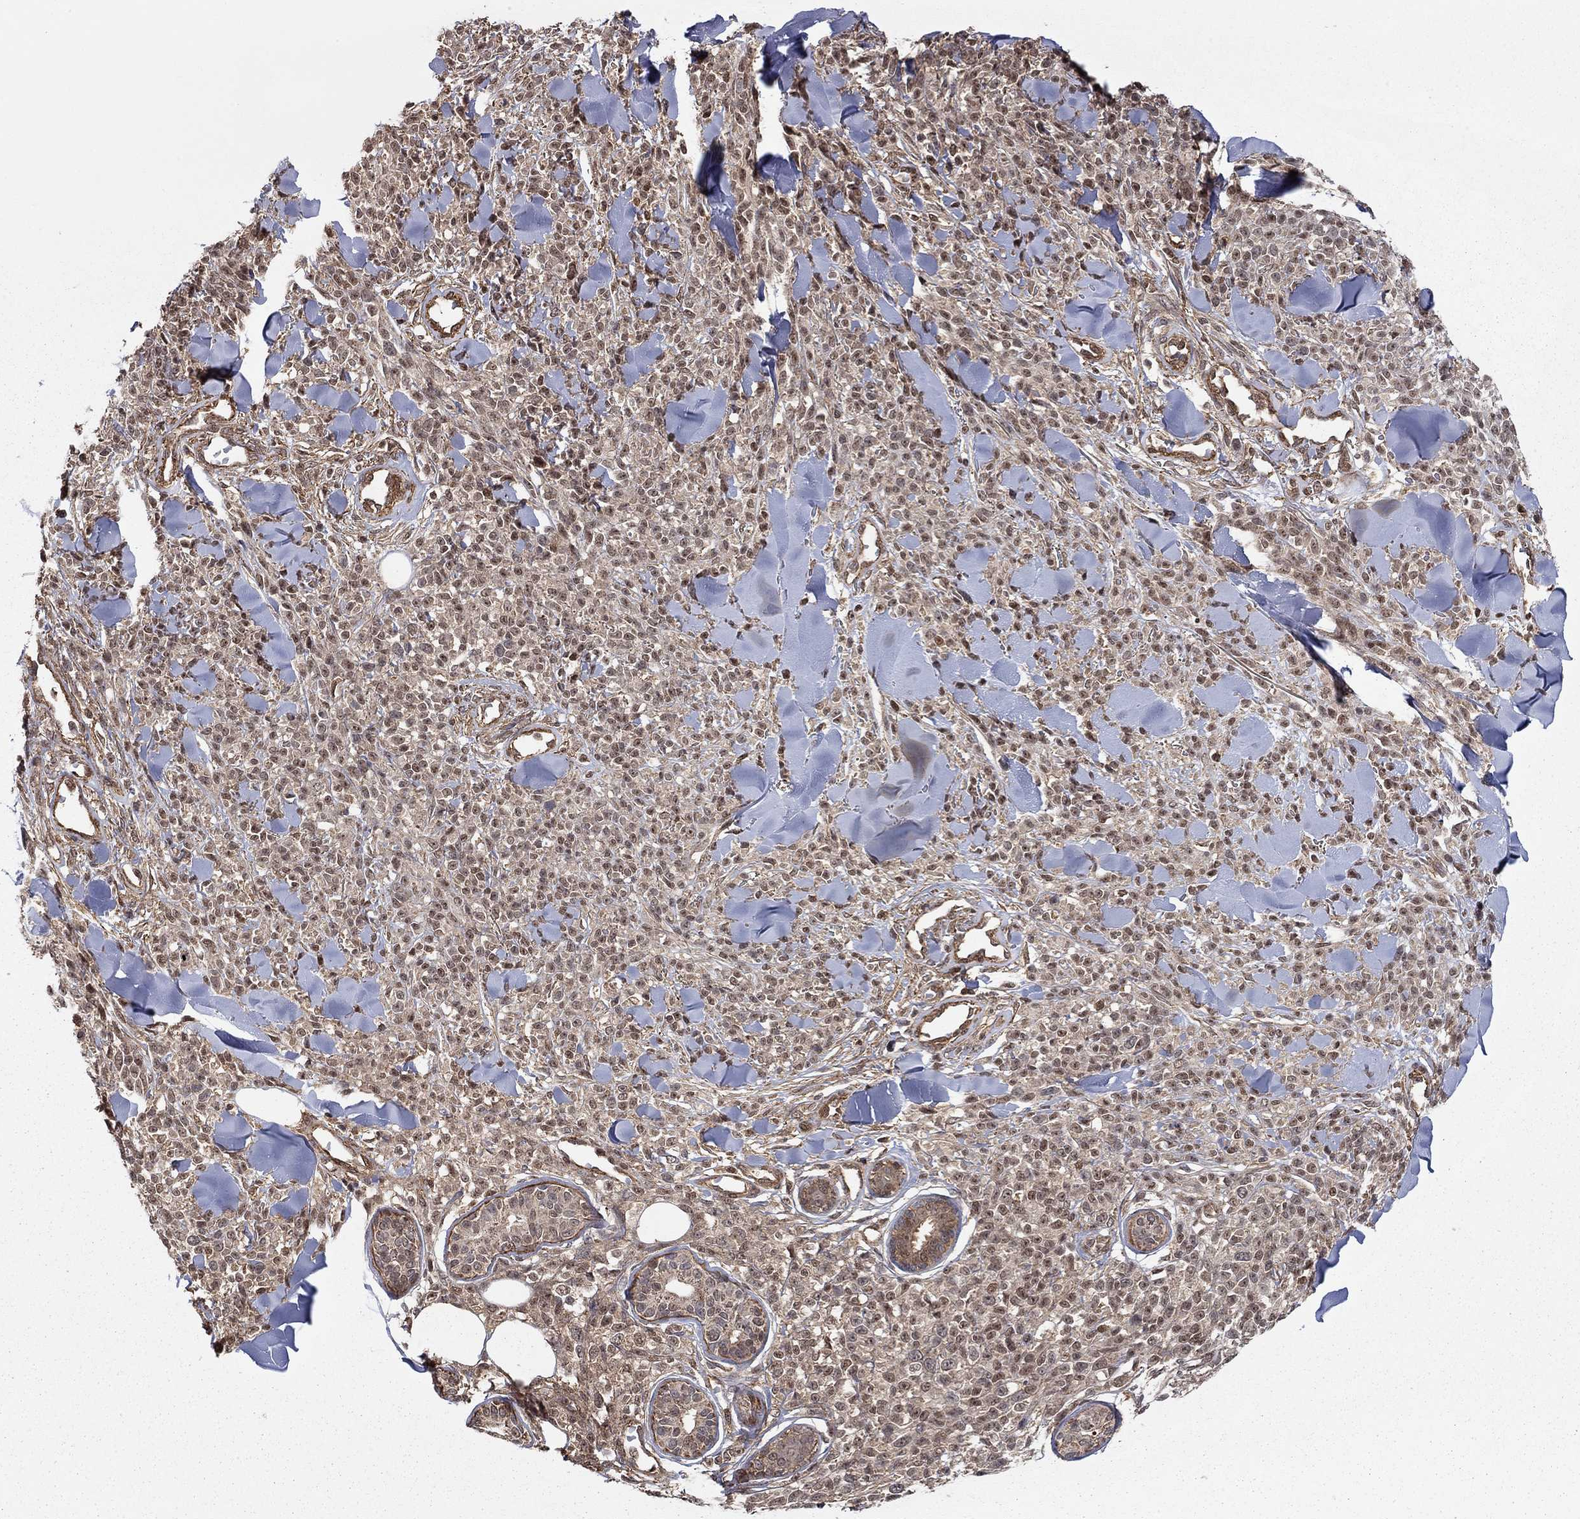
{"staining": {"intensity": "moderate", "quantity": "25%-75%", "location": "nuclear"}, "tissue": "melanoma", "cell_type": "Tumor cells", "image_type": "cancer", "snomed": [{"axis": "morphology", "description": "Malignant melanoma, NOS"}, {"axis": "topography", "description": "Skin"}, {"axis": "topography", "description": "Skin of trunk"}], "caption": "This histopathology image displays immunohistochemistry (IHC) staining of human melanoma, with medium moderate nuclear positivity in about 25%-75% of tumor cells.", "gene": "TDP1", "patient": {"sex": "male", "age": 74}}